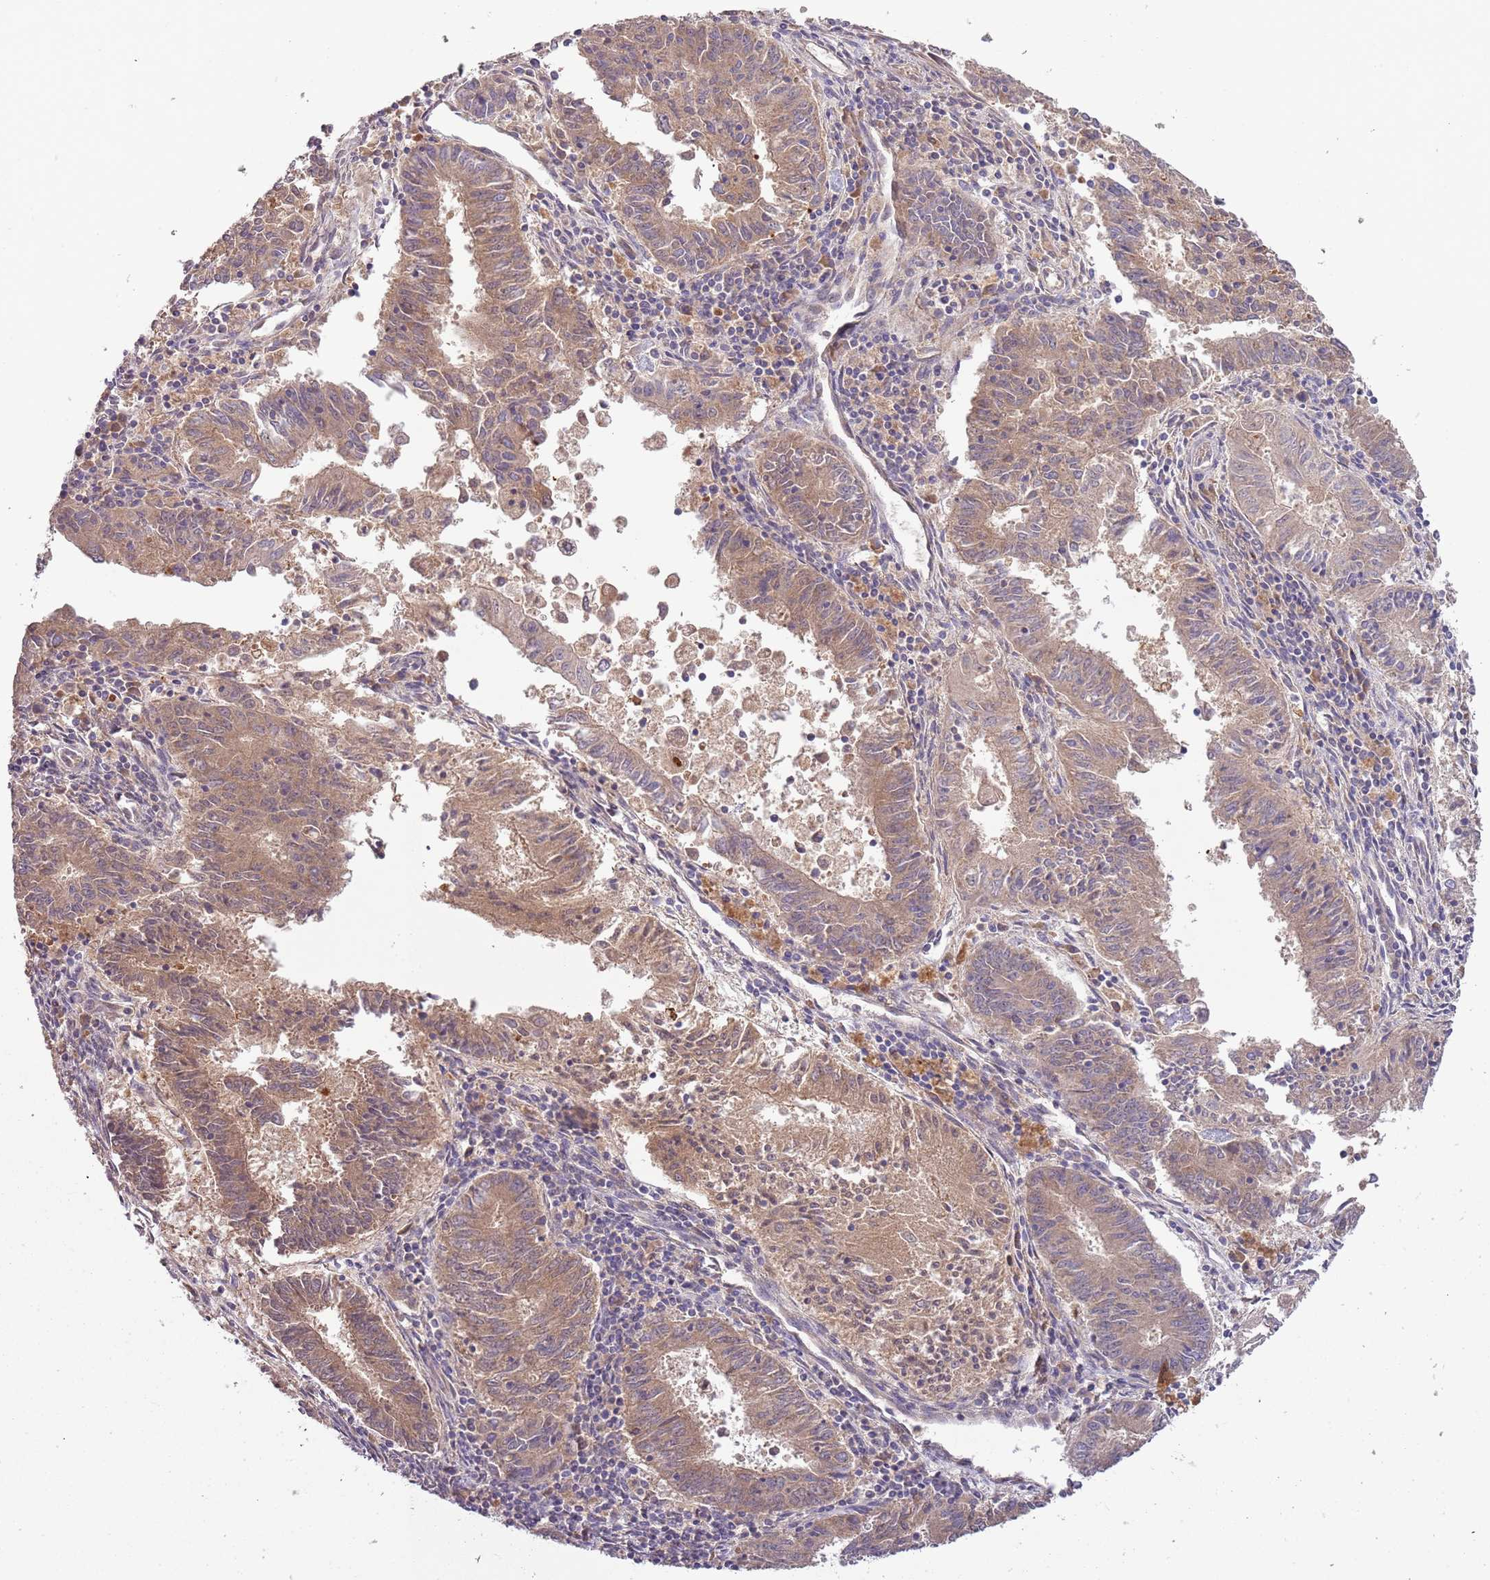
{"staining": {"intensity": "moderate", "quantity": ">75%", "location": "cytoplasmic/membranous"}, "tissue": "endometrial cancer", "cell_type": "Tumor cells", "image_type": "cancer", "snomed": [{"axis": "morphology", "description": "Adenocarcinoma, NOS"}, {"axis": "topography", "description": "Endometrium"}], "caption": "DAB (3,3'-diaminobenzidine) immunohistochemical staining of human endometrial adenocarcinoma reveals moderate cytoplasmic/membranous protein positivity in about >75% of tumor cells. Nuclei are stained in blue.", "gene": "FECH", "patient": {"sex": "female", "age": 59}}